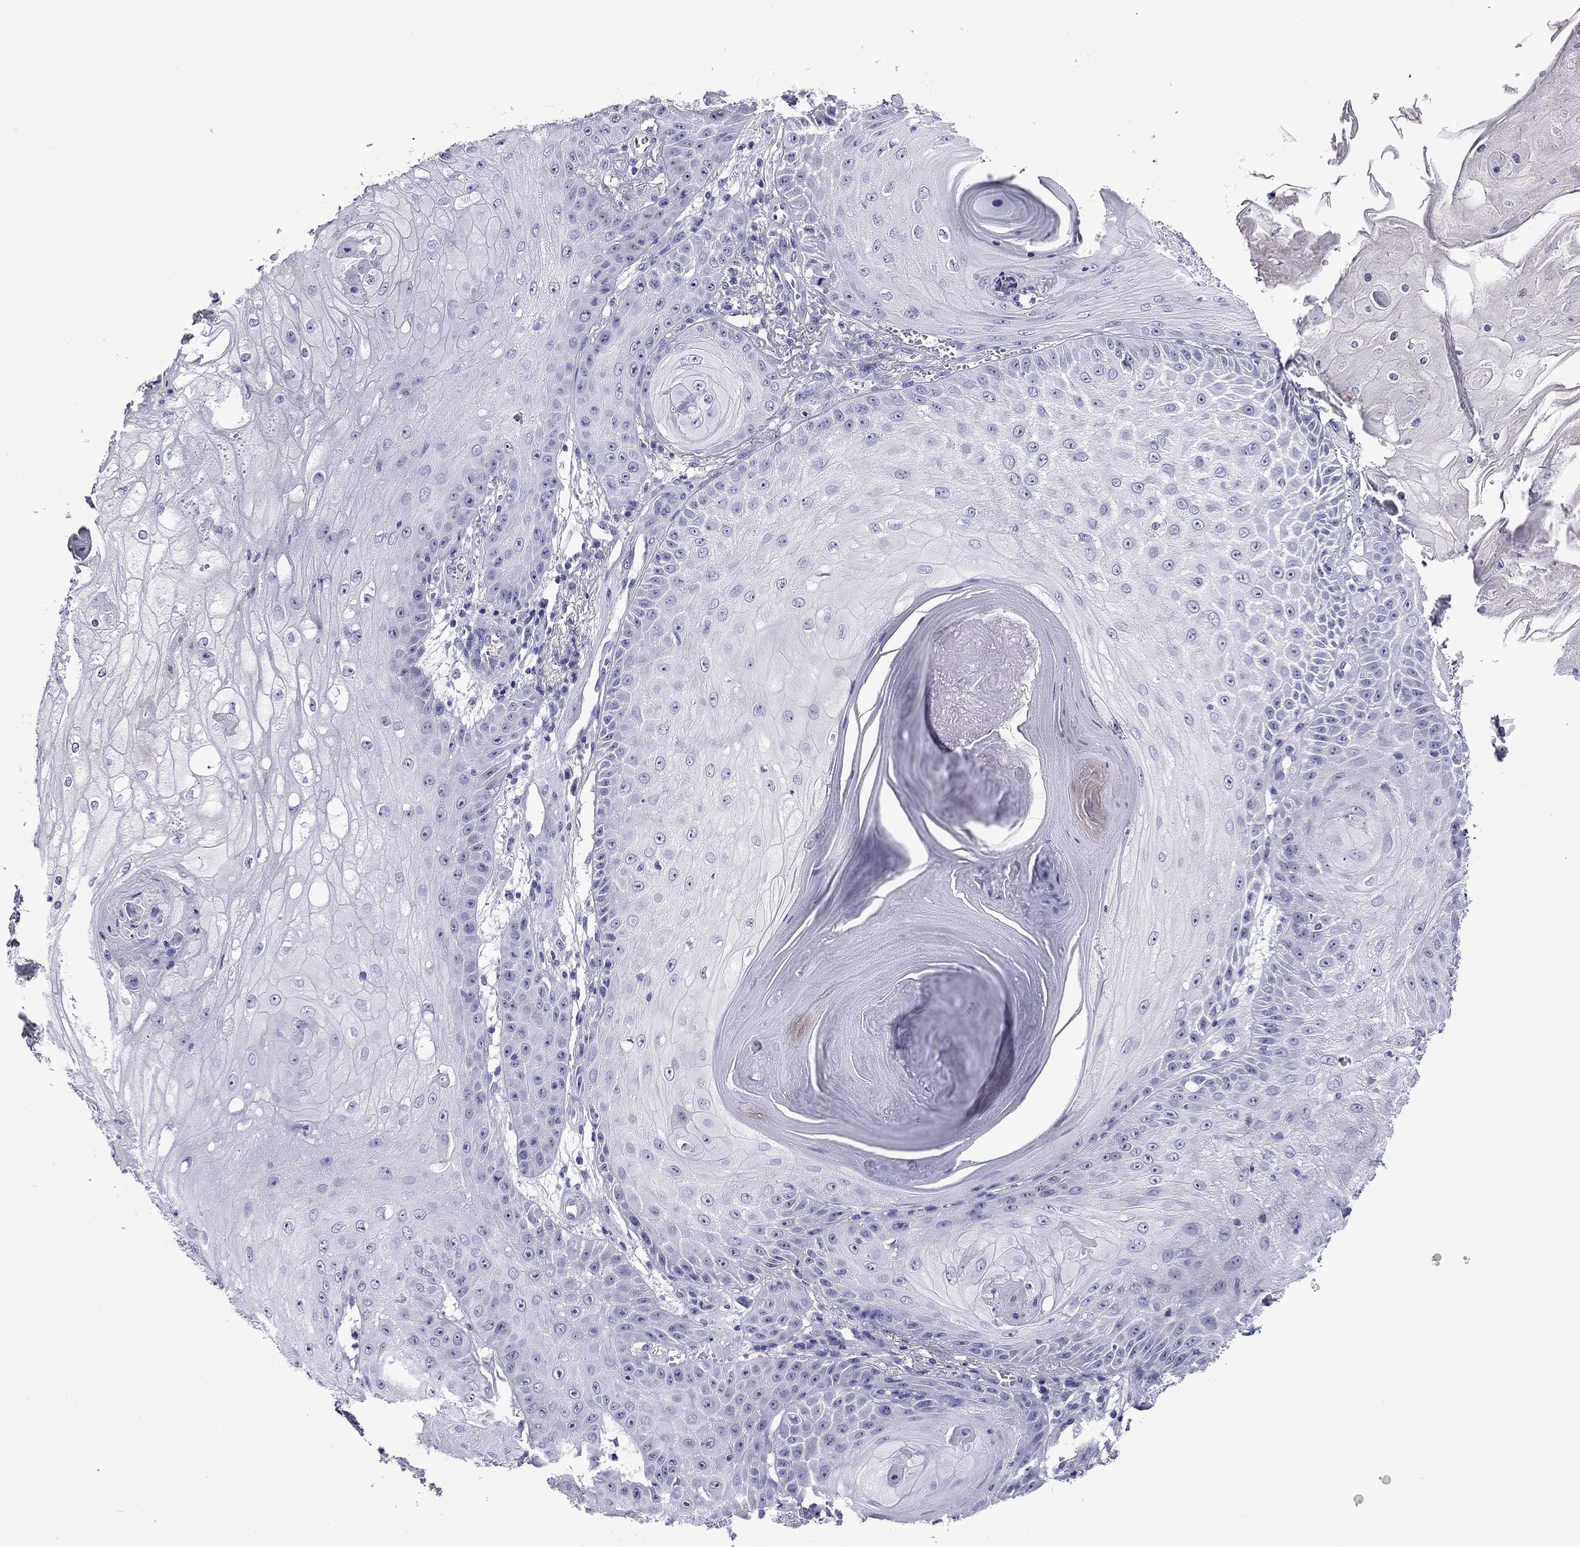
{"staining": {"intensity": "negative", "quantity": "none", "location": "none"}, "tissue": "skin cancer", "cell_type": "Tumor cells", "image_type": "cancer", "snomed": [{"axis": "morphology", "description": "Squamous cell carcinoma, NOS"}, {"axis": "topography", "description": "Skin"}], "caption": "This photomicrograph is of skin cancer stained with immunohistochemistry (IHC) to label a protein in brown with the nuclei are counter-stained blue. There is no positivity in tumor cells.", "gene": "SCG2", "patient": {"sex": "male", "age": 70}}